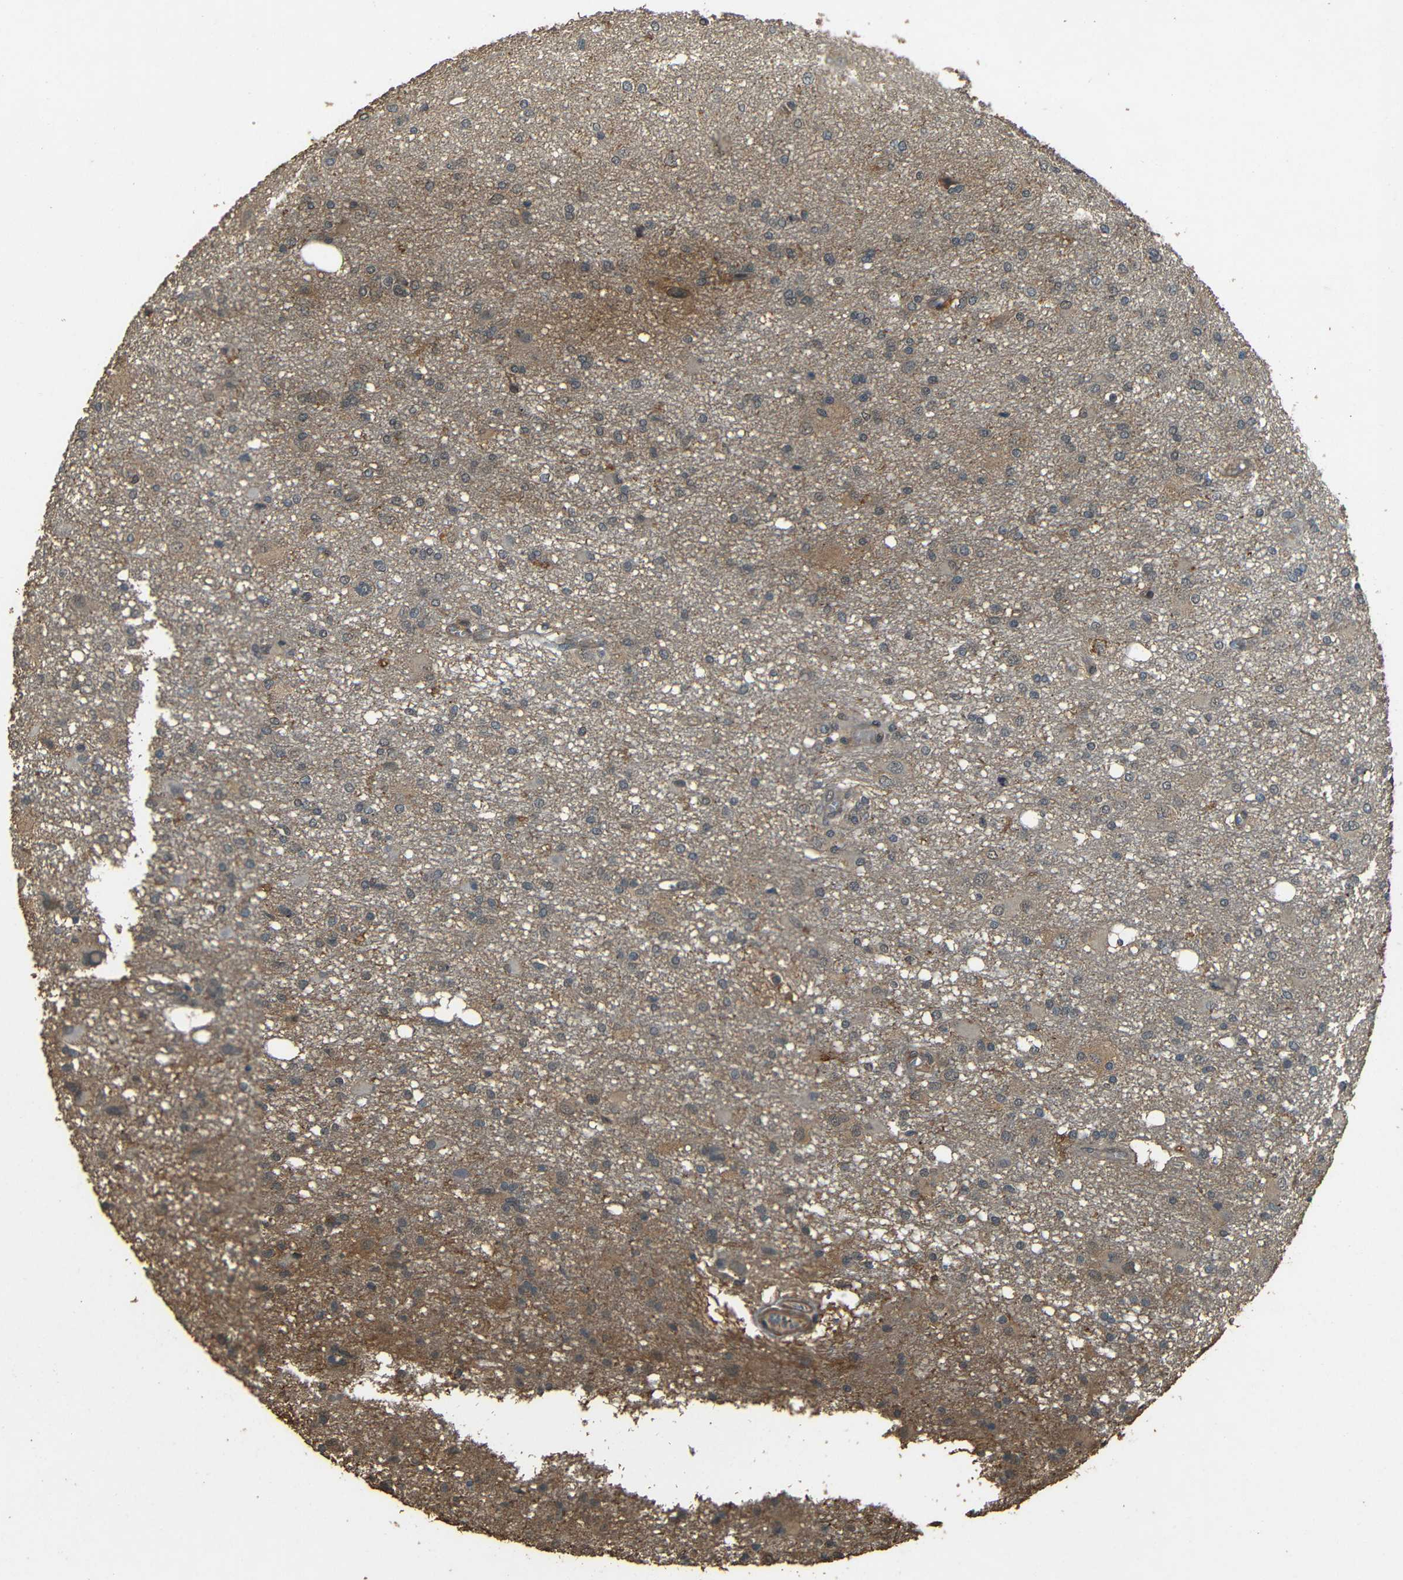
{"staining": {"intensity": "moderate", "quantity": "<25%", "location": "cytoplasmic/membranous"}, "tissue": "glioma", "cell_type": "Tumor cells", "image_type": "cancer", "snomed": [{"axis": "morphology", "description": "Glioma, malignant, High grade"}, {"axis": "topography", "description": "Brain"}], "caption": "Malignant glioma (high-grade) tissue shows moderate cytoplasmic/membranous staining in approximately <25% of tumor cells, visualized by immunohistochemistry. Immunohistochemistry (ihc) stains the protein in brown and the nuclei are stained blue.", "gene": "PDE5A", "patient": {"sex": "female", "age": 59}}